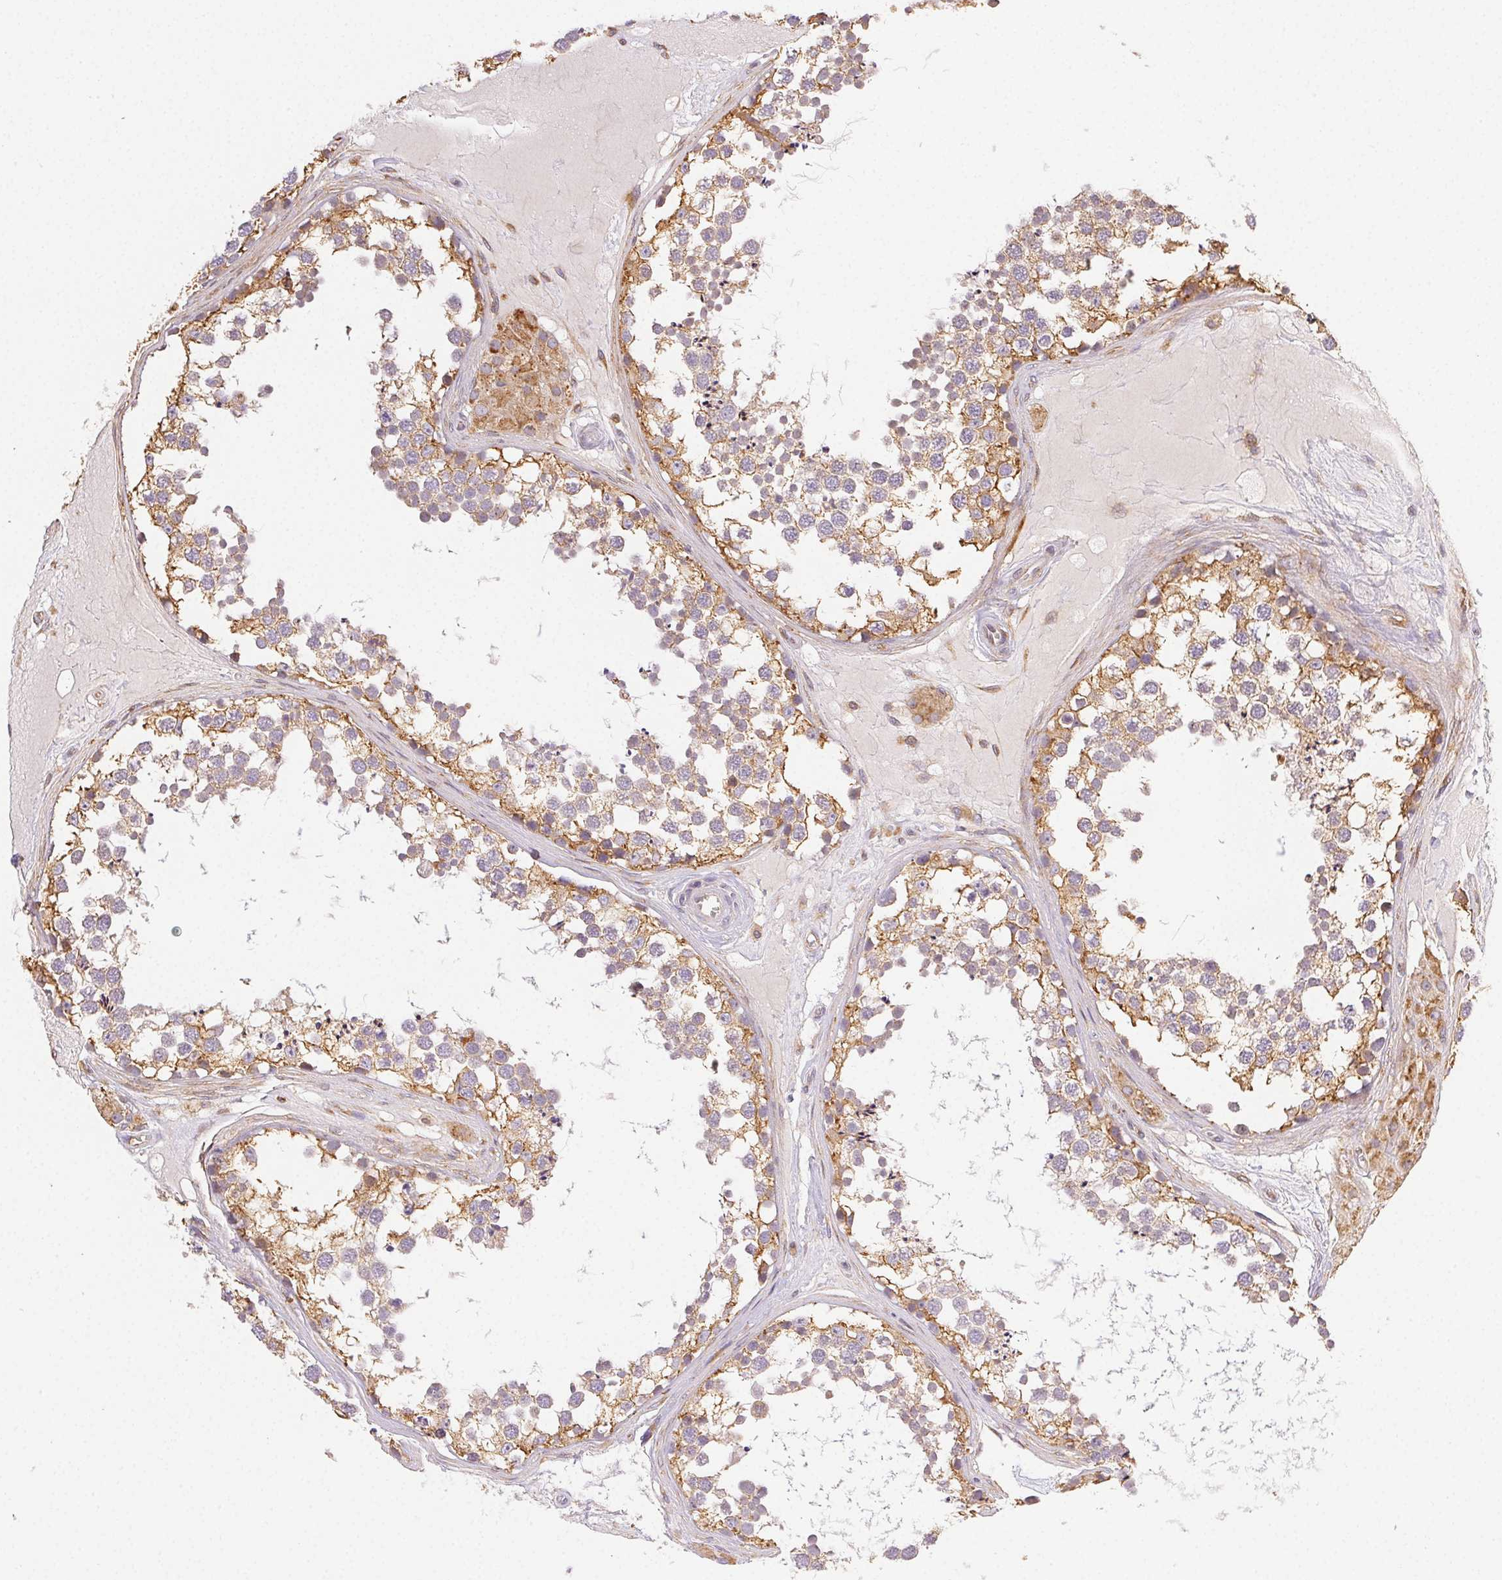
{"staining": {"intensity": "moderate", "quantity": "25%-75%", "location": "cytoplasmic/membranous"}, "tissue": "testis", "cell_type": "Cells in seminiferous ducts", "image_type": "normal", "snomed": [{"axis": "morphology", "description": "Normal tissue, NOS"}, {"axis": "morphology", "description": "Seminoma, NOS"}, {"axis": "topography", "description": "Testis"}], "caption": "IHC histopathology image of unremarkable testis: testis stained using IHC demonstrates medium levels of moderate protein expression localized specifically in the cytoplasmic/membranous of cells in seminiferous ducts, appearing as a cytoplasmic/membranous brown color.", "gene": "ENTREP1", "patient": {"sex": "male", "age": 65}}